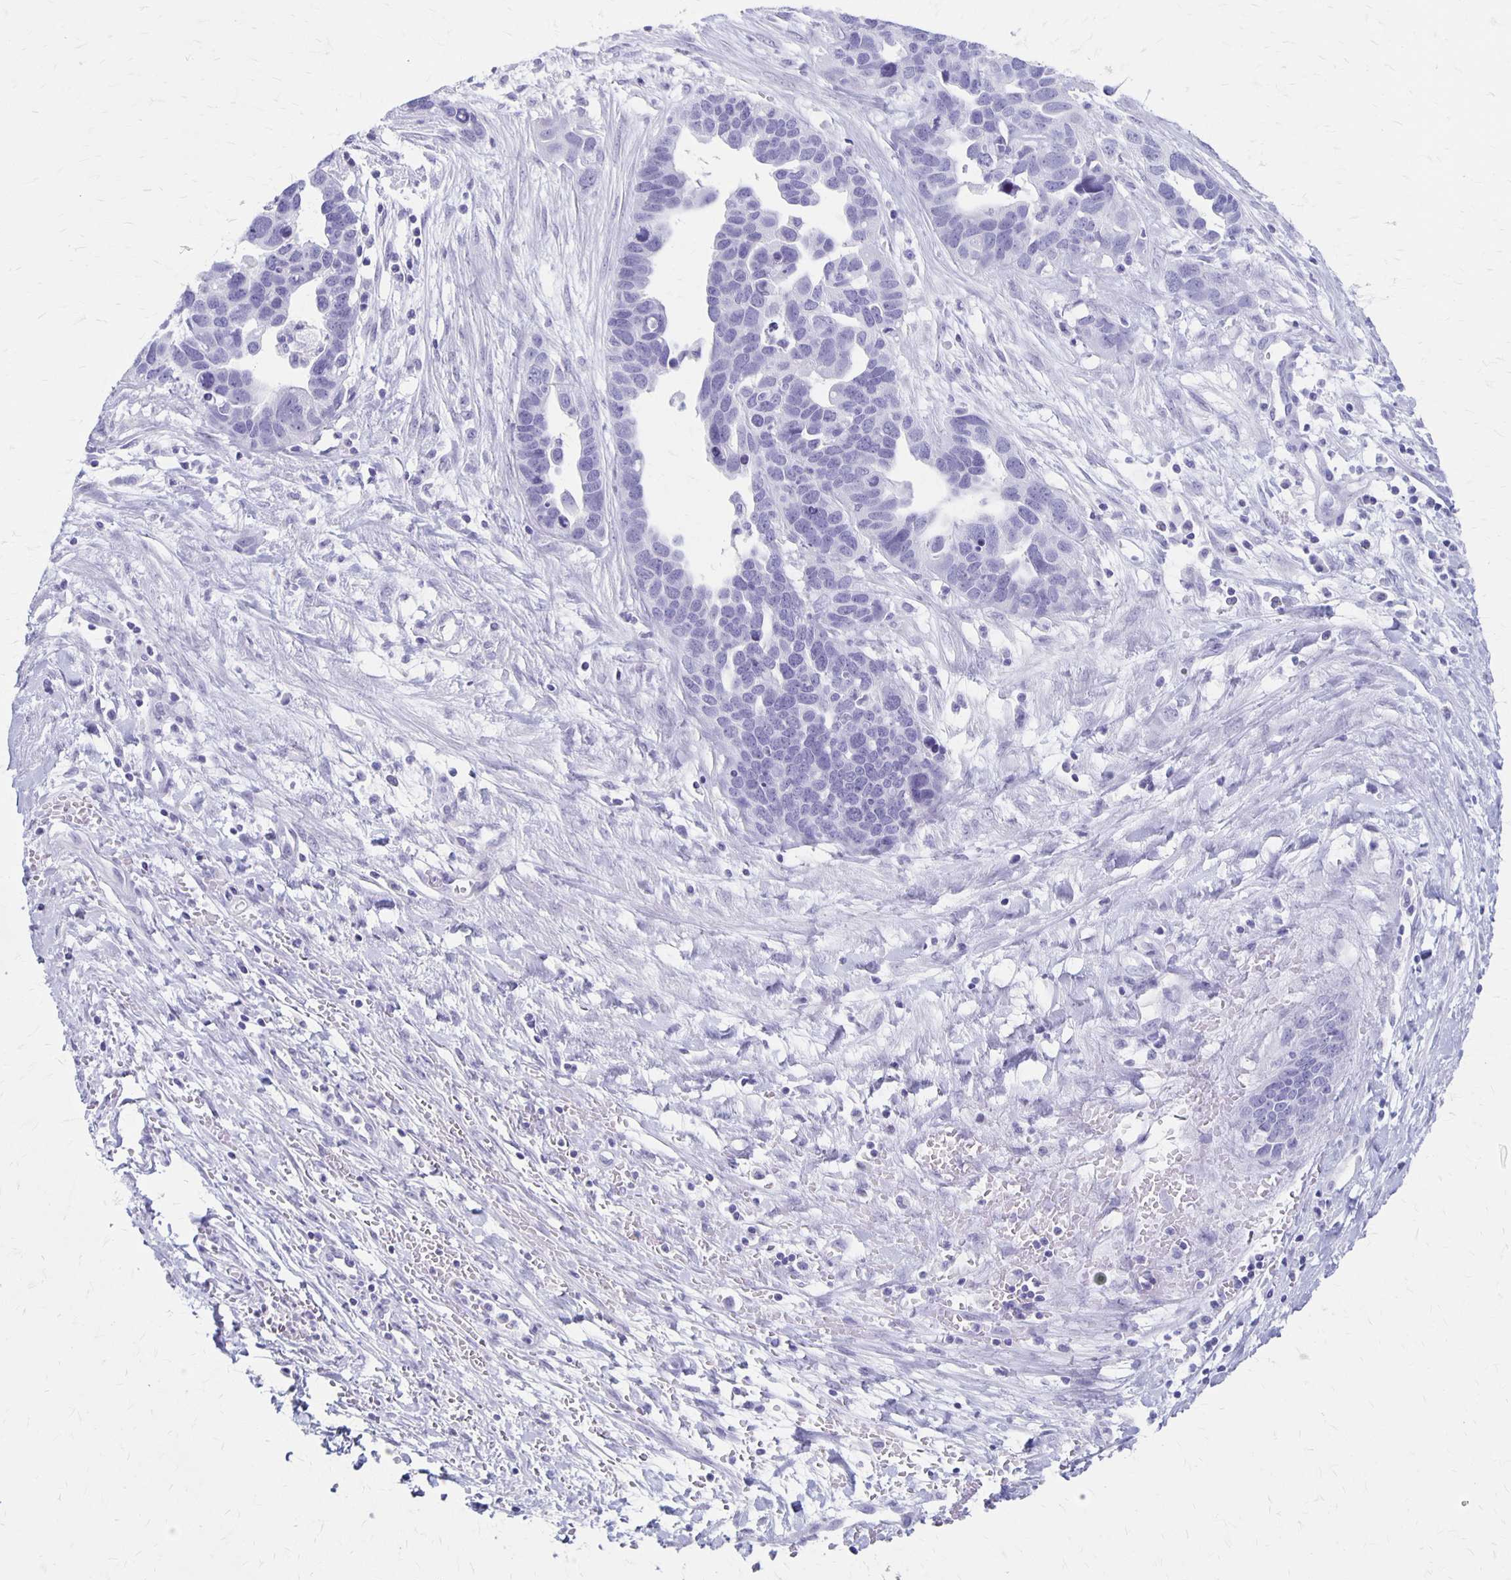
{"staining": {"intensity": "negative", "quantity": "none", "location": "none"}, "tissue": "ovarian cancer", "cell_type": "Tumor cells", "image_type": "cancer", "snomed": [{"axis": "morphology", "description": "Cystadenocarcinoma, serous, NOS"}, {"axis": "topography", "description": "Ovary"}], "caption": "DAB immunohistochemical staining of serous cystadenocarcinoma (ovarian) reveals no significant staining in tumor cells.", "gene": "MAGEC2", "patient": {"sex": "female", "age": 54}}